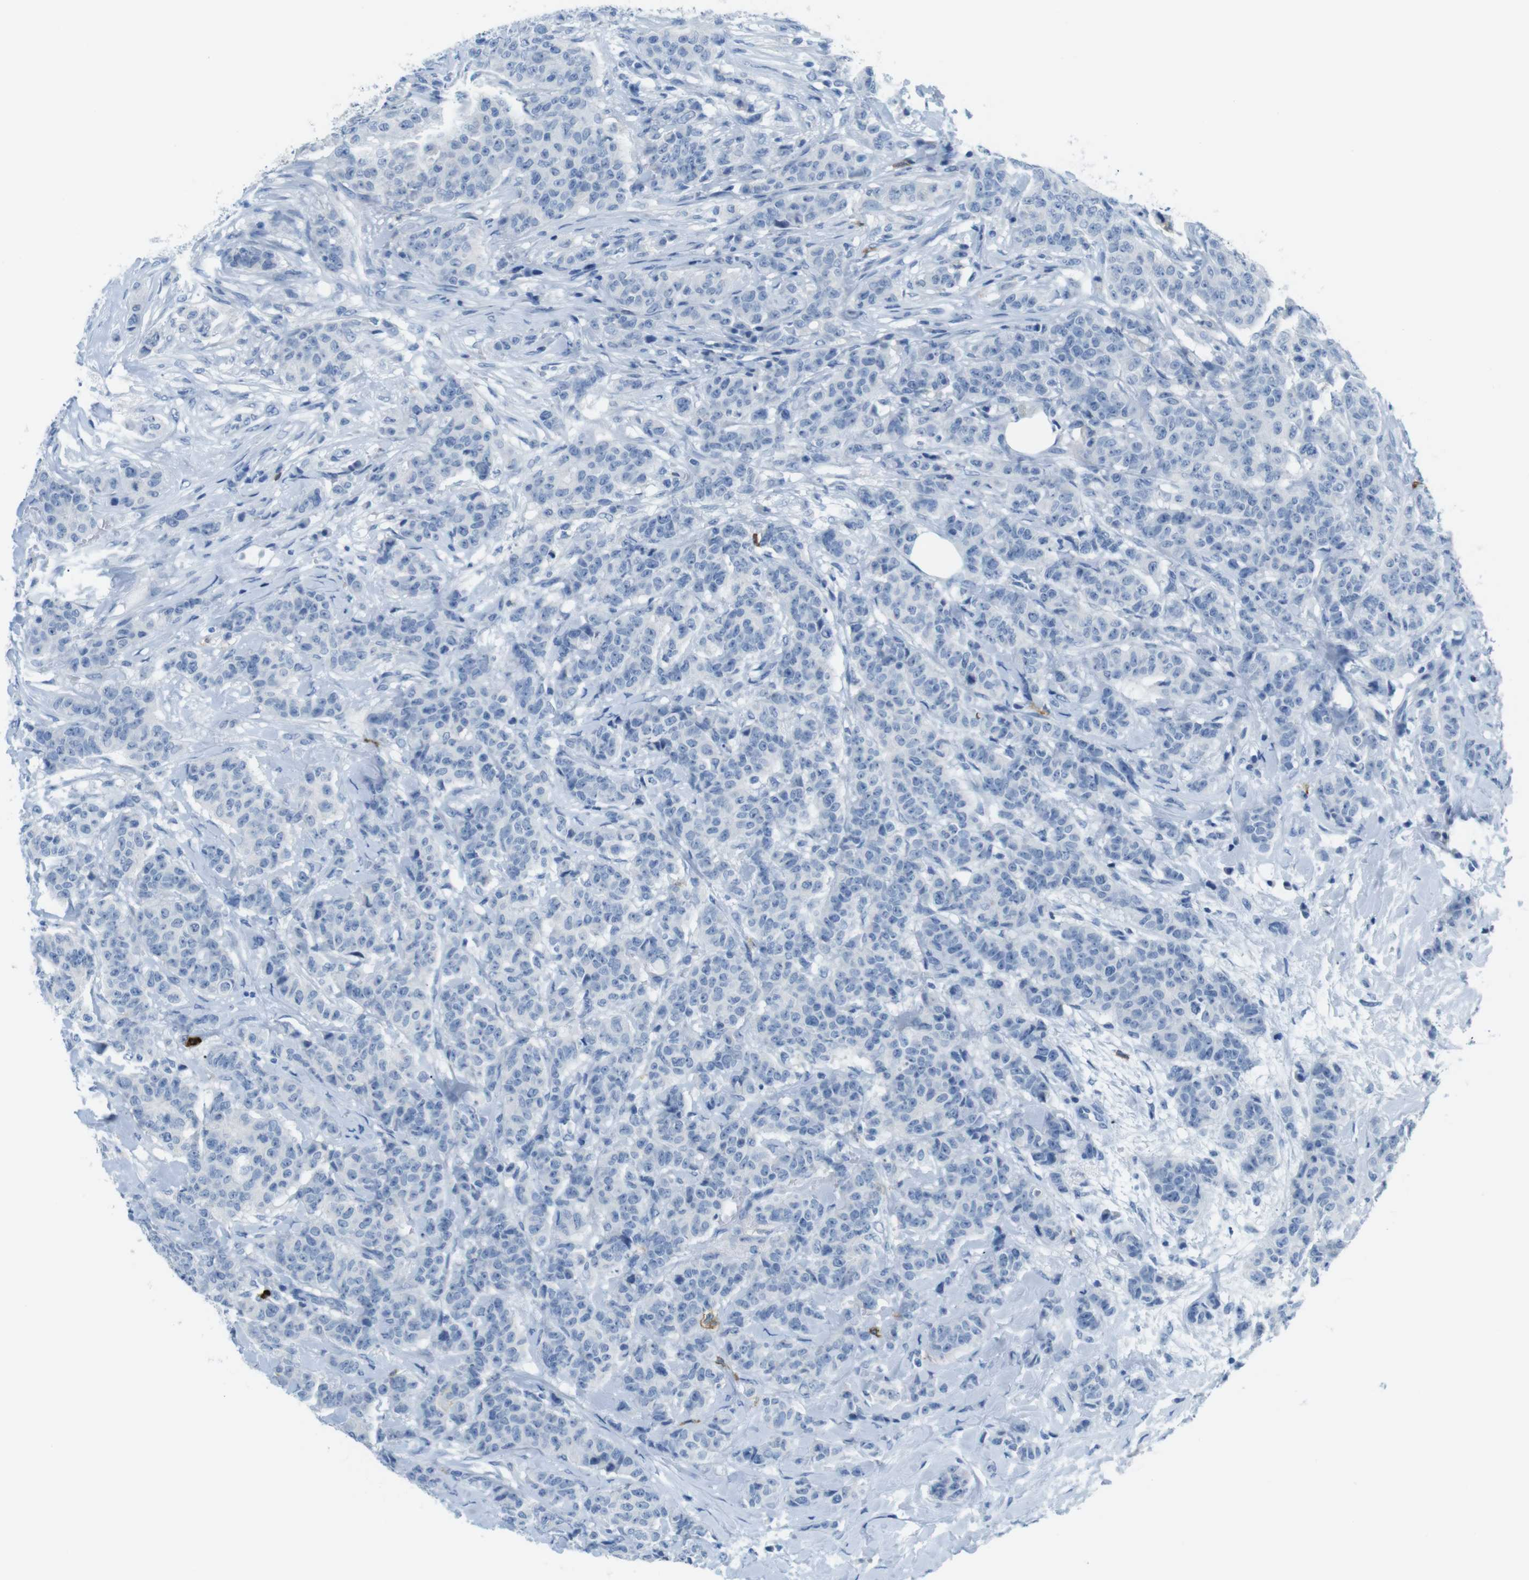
{"staining": {"intensity": "negative", "quantity": "none", "location": "none"}, "tissue": "breast cancer", "cell_type": "Tumor cells", "image_type": "cancer", "snomed": [{"axis": "morphology", "description": "Normal tissue, NOS"}, {"axis": "morphology", "description": "Duct carcinoma"}, {"axis": "topography", "description": "Breast"}], "caption": "Immunohistochemical staining of human intraductal carcinoma (breast) exhibits no significant positivity in tumor cells.", "gene": "MCEMP1", "patient": {"sex": "female", "age": 40}}